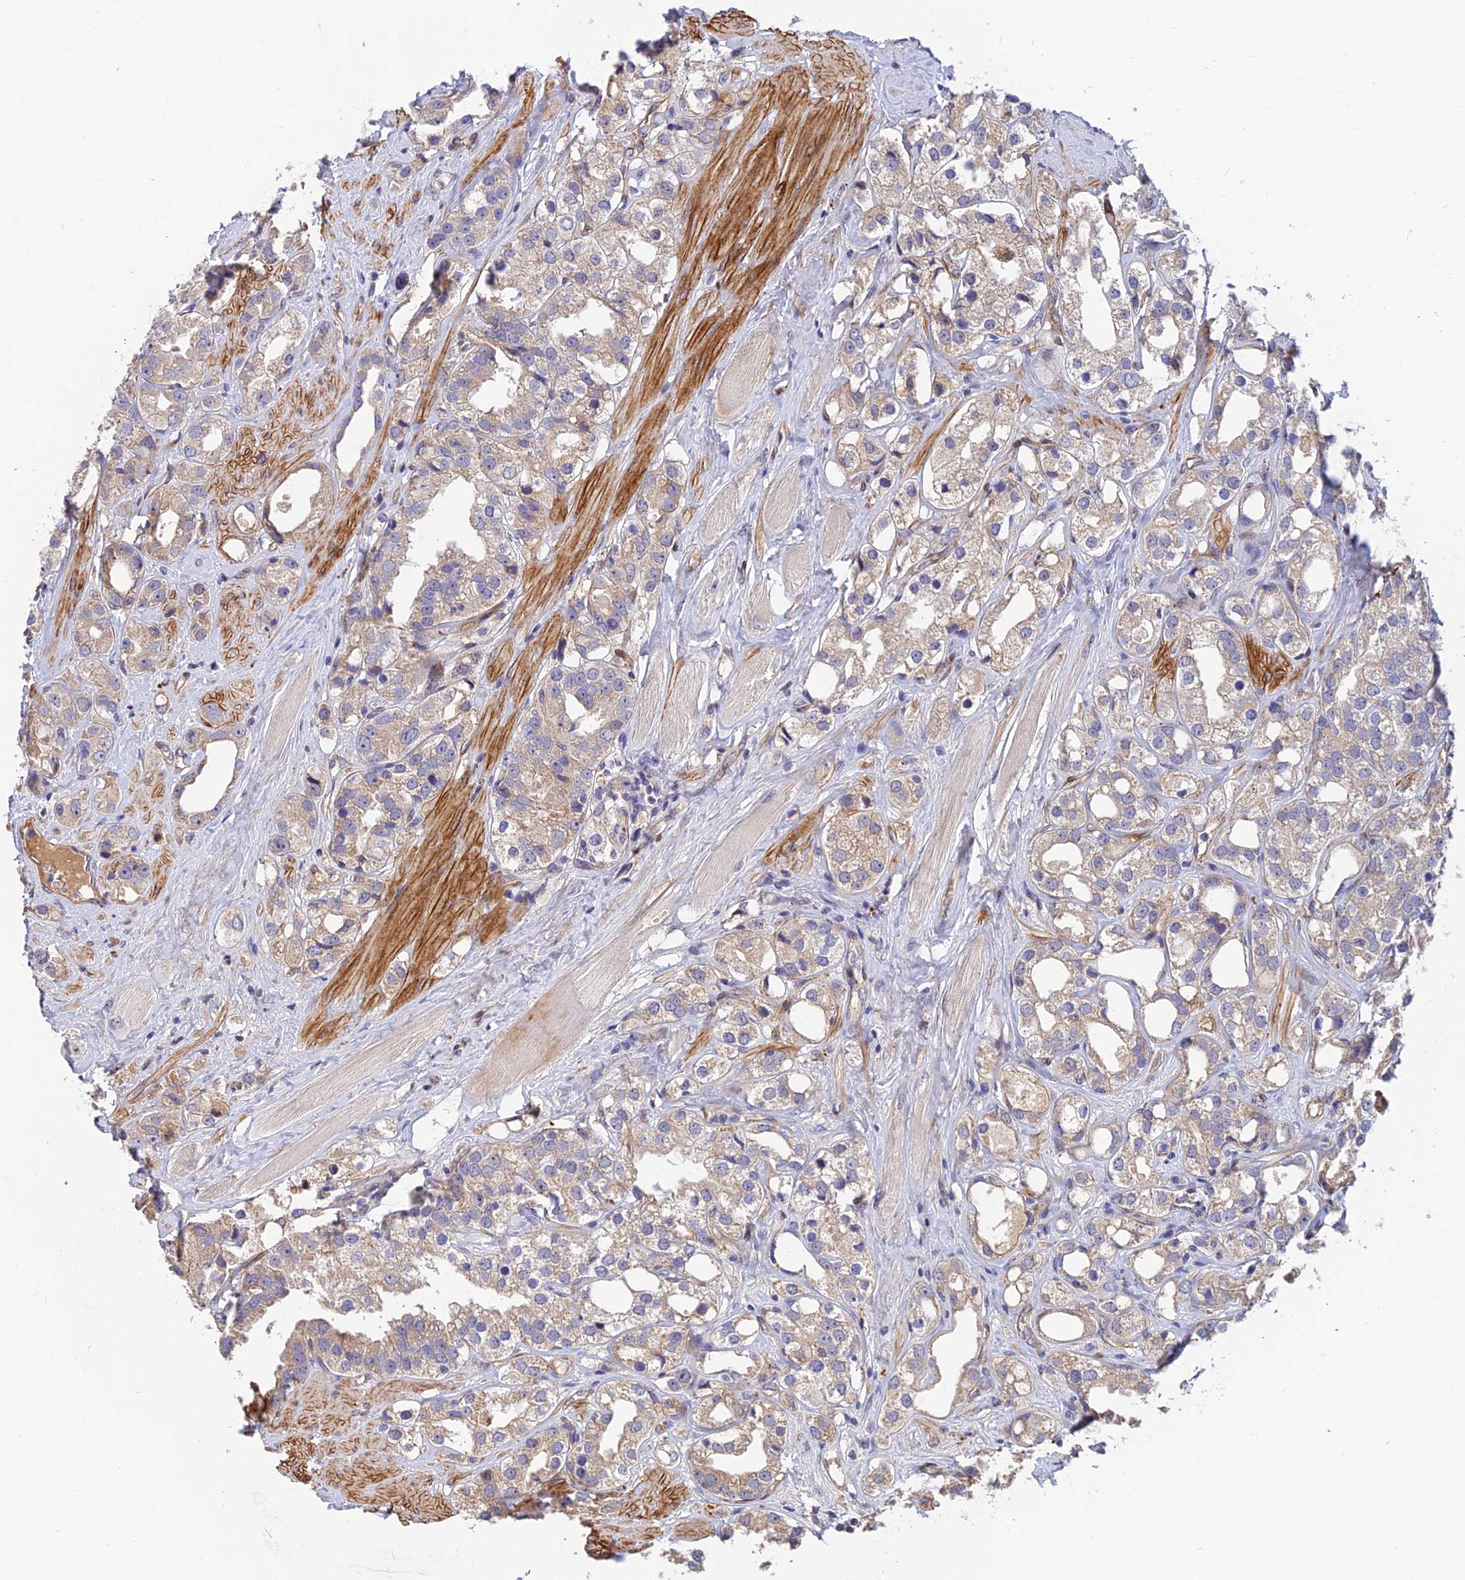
{"staining": {"intensity": "weak", "quantity": "25%-75%", "location": "cytoplasmic/membranous"}, "tissue": "prostate cancer", "cell_type": "Tumor cells", "image_type": "cancer", "snomed": [{"axis": "morphology", "description": "Adenocarcinoma, NOS"}, {"axis": "topography", "description": "Prostate"}], "caption": "Immunohistochemical staining of prostate cancer (adenocarcinoma) exhibits low levels of weak cytoplasmic/membranous positivity in about 25%-75% of tumor cells. The staining was performed using DAB to visualize the protein expression in brown, while the nuclei were stained in blue with hematoxylin (Magnification: 20x).", "gene": "MRPL35", "patient": {"sex": "male", "age": 79}}